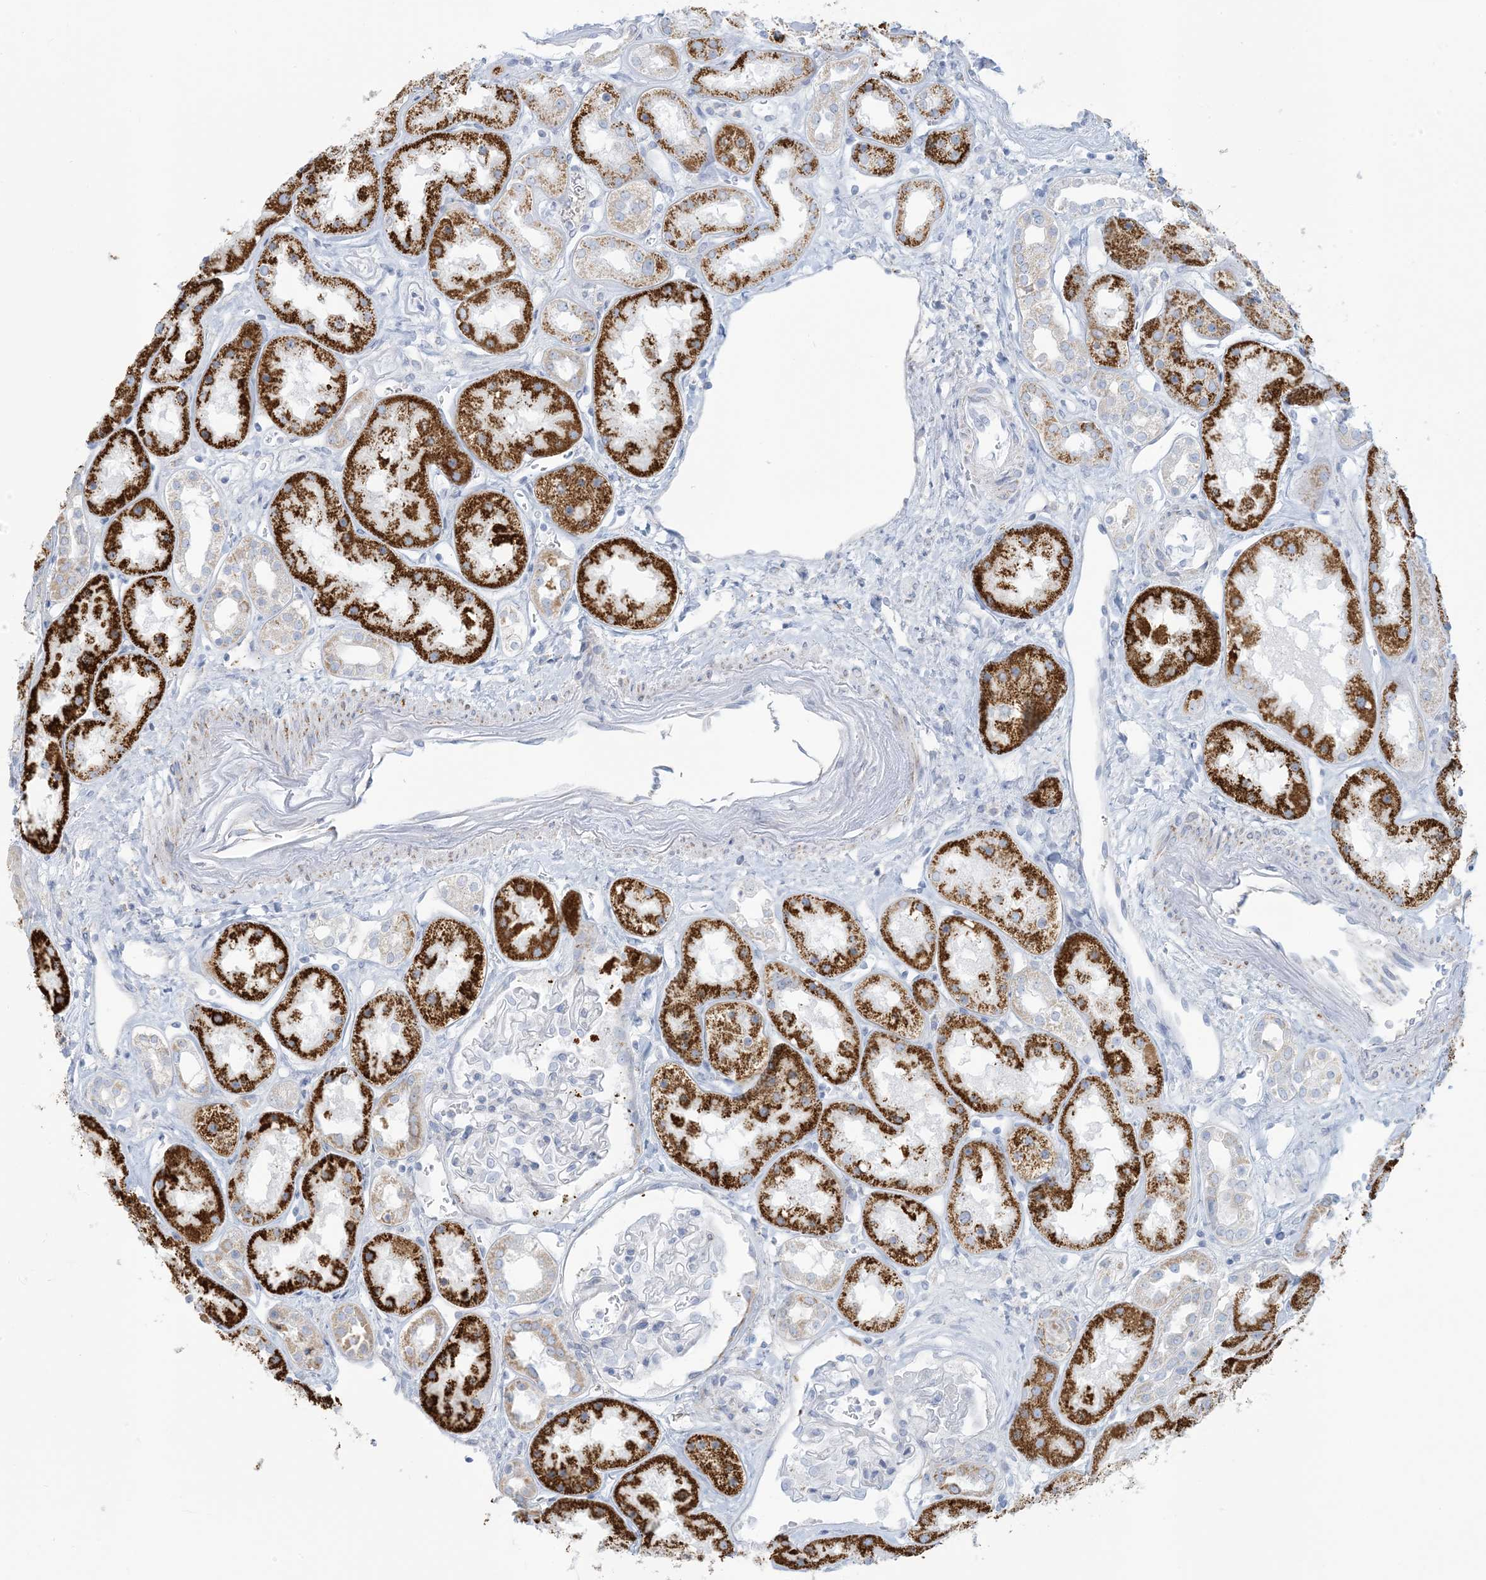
{"staining": {"intensity": "negative", "quantity": "none", "location": "none"}, "tissue": "kidney", "cell_type": "Cells in glomeruli", "image_type": "normal", "snomed": [{"axis": "morphology", "description": "Normal tissue, NOS"}, {"axis": "topography", "description": "Kidney"}], "caption": "This is an IHC photomicrograph of normal human kidney. There is no expression in cells in glomeruli.", "gene": "ZDHHC4", "patient": {"sex": "male", "age": 70}}